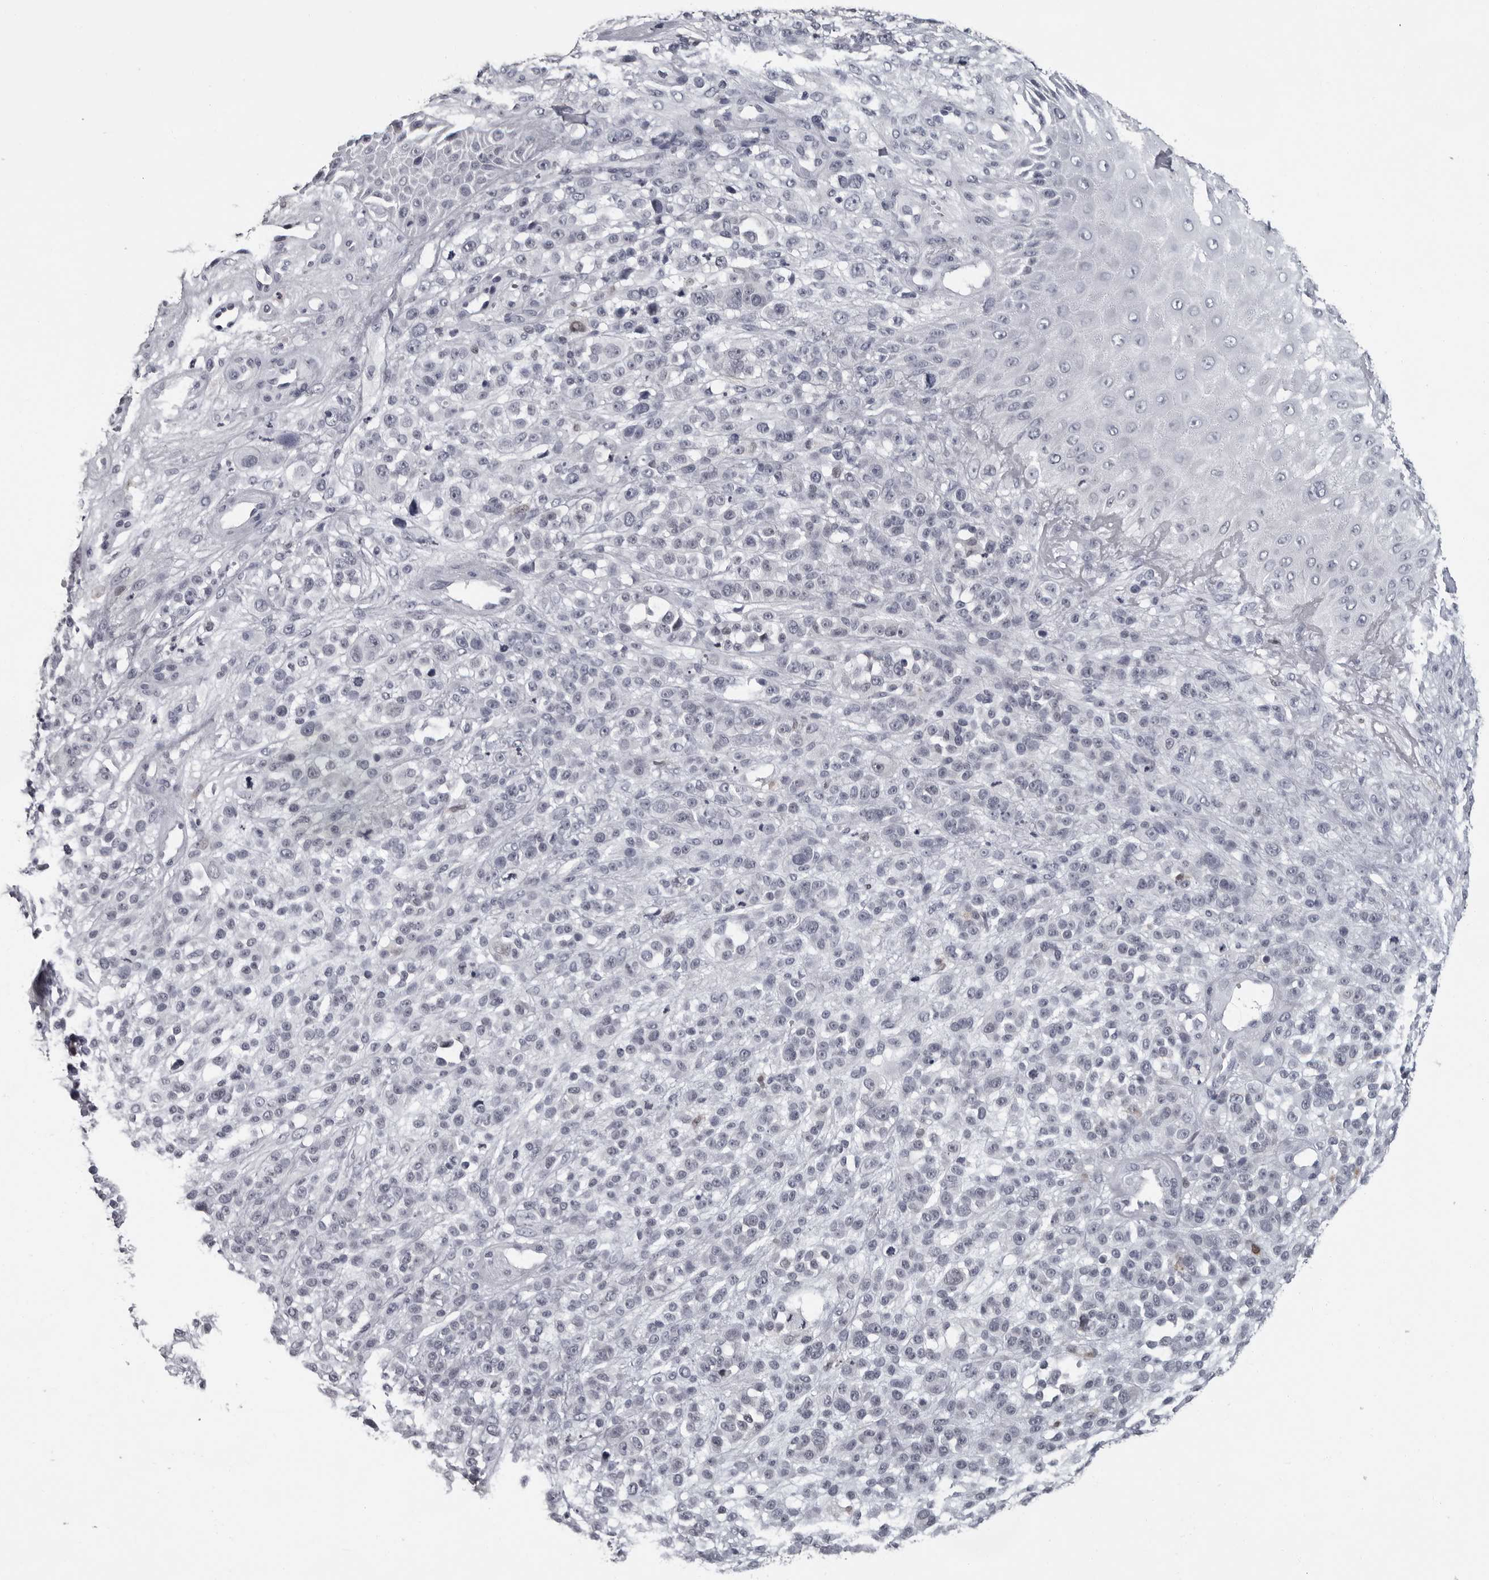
{"staining": {"intensity": "negative", "quantity": "none", "location": "none"}, "tissue": "melanoma", "cell_type": "Tumor cells", "image_type": "cancer", "snomed": [{"axis": "morphology", "description": "Malignant melanoma, NOS"}, {"axis": "topography", "description": "Skin"}], "caption": "The histopathology image exhibits no staining of tumor cells in malignant melanoma. Nuclei are stained in blue.", "gene": "LZIC", "patient": {"sex": "female", "age": 55}}